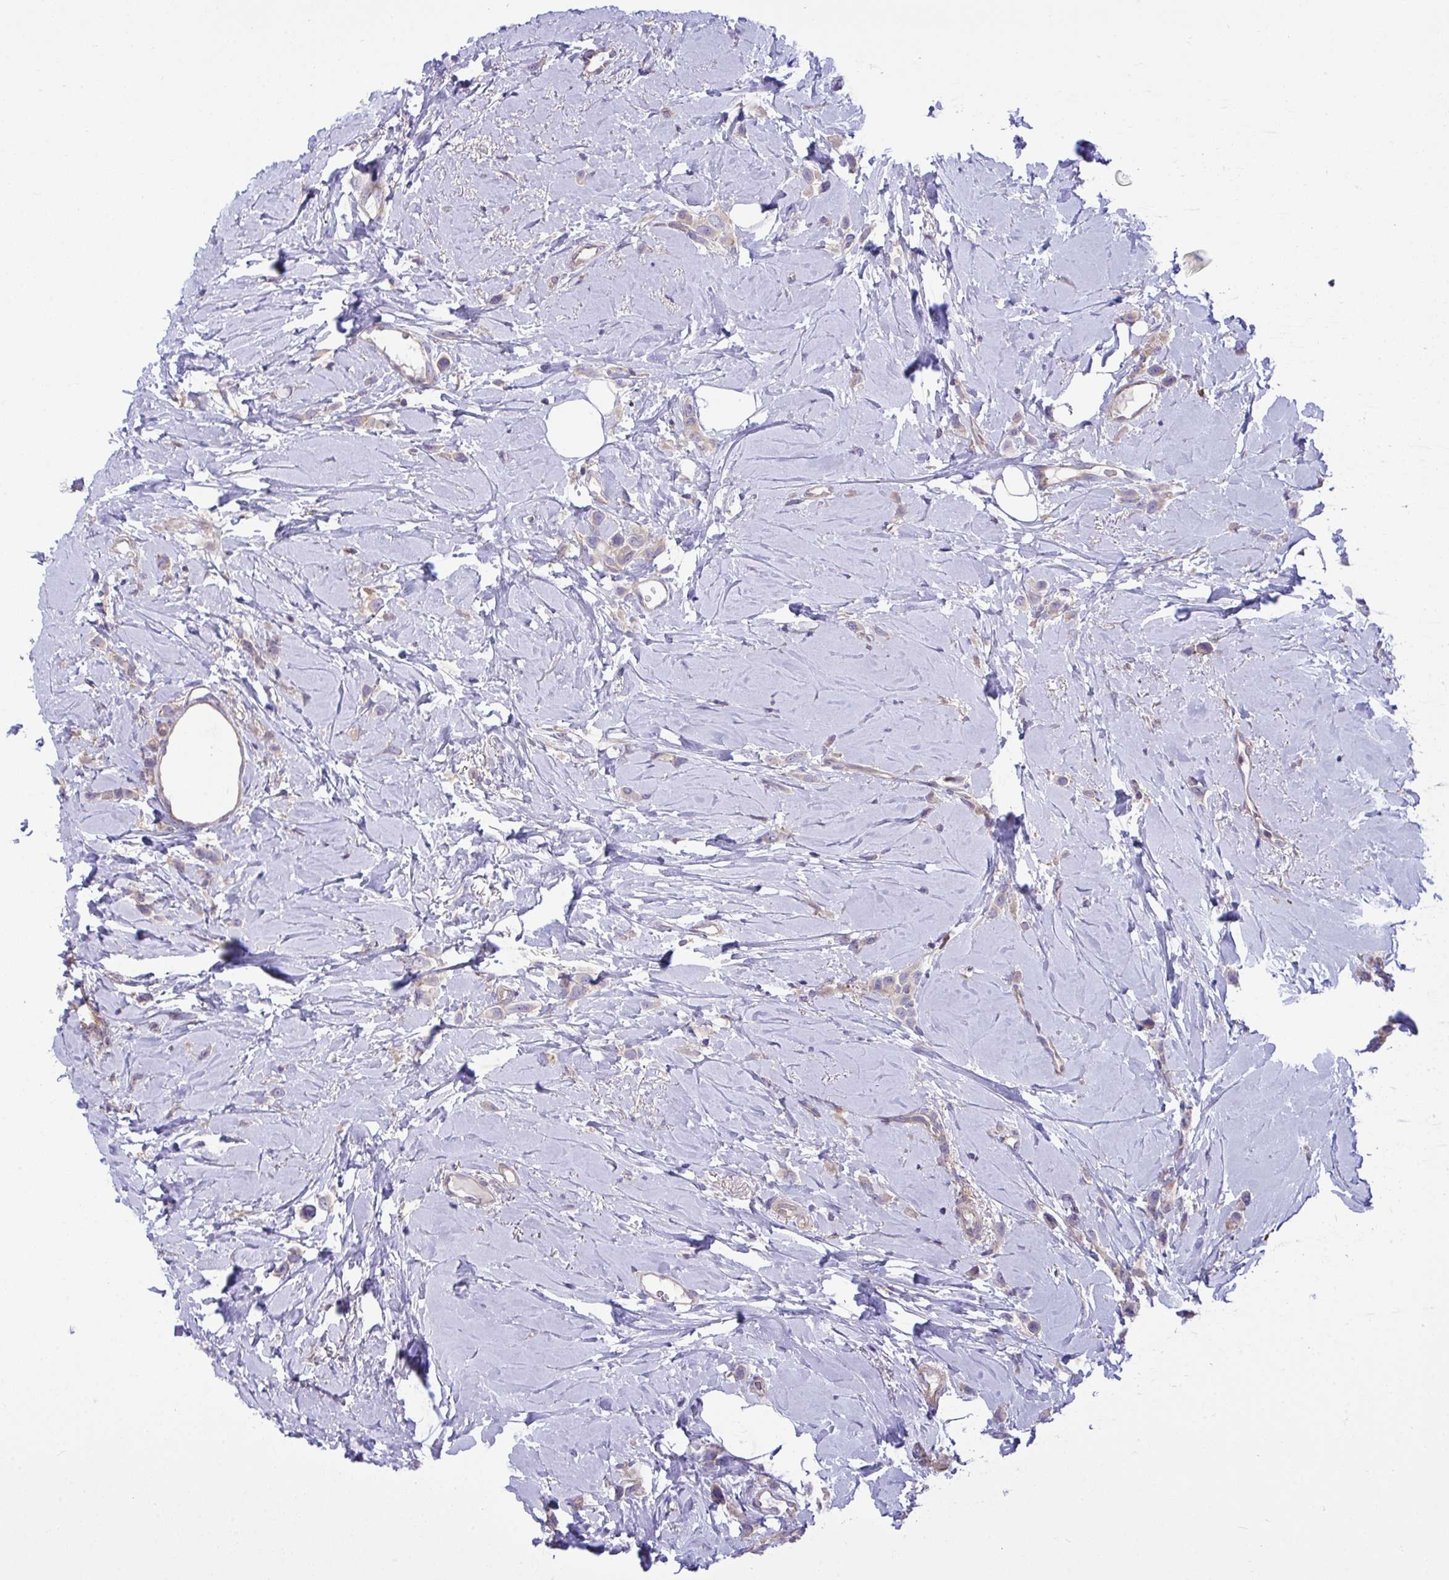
{"staining": {"intensity": "weak", "quantity": "<25%", "location": "cytoplasmic/membranous"}, "tissue": "breast cancer", "cell_type": "Tumor cells", "image_type": "cancer", "snomed": [{"axis": "morphology", "description": "Lobular carcinoma"}, {"axis": "topography", "description": "Breast"}], "caption": "There is no significant staining in tumor cells of breast cancer (lobular carcinoma). (Stains: DAB (3,3'-diaminobenzidine) immunohistochemistry with hematoxylin counter stain, Microscopy: brightfield microscopy at high magnification).", "gene": "GRB14", "patient": {"sex": "female", "age": 66}}